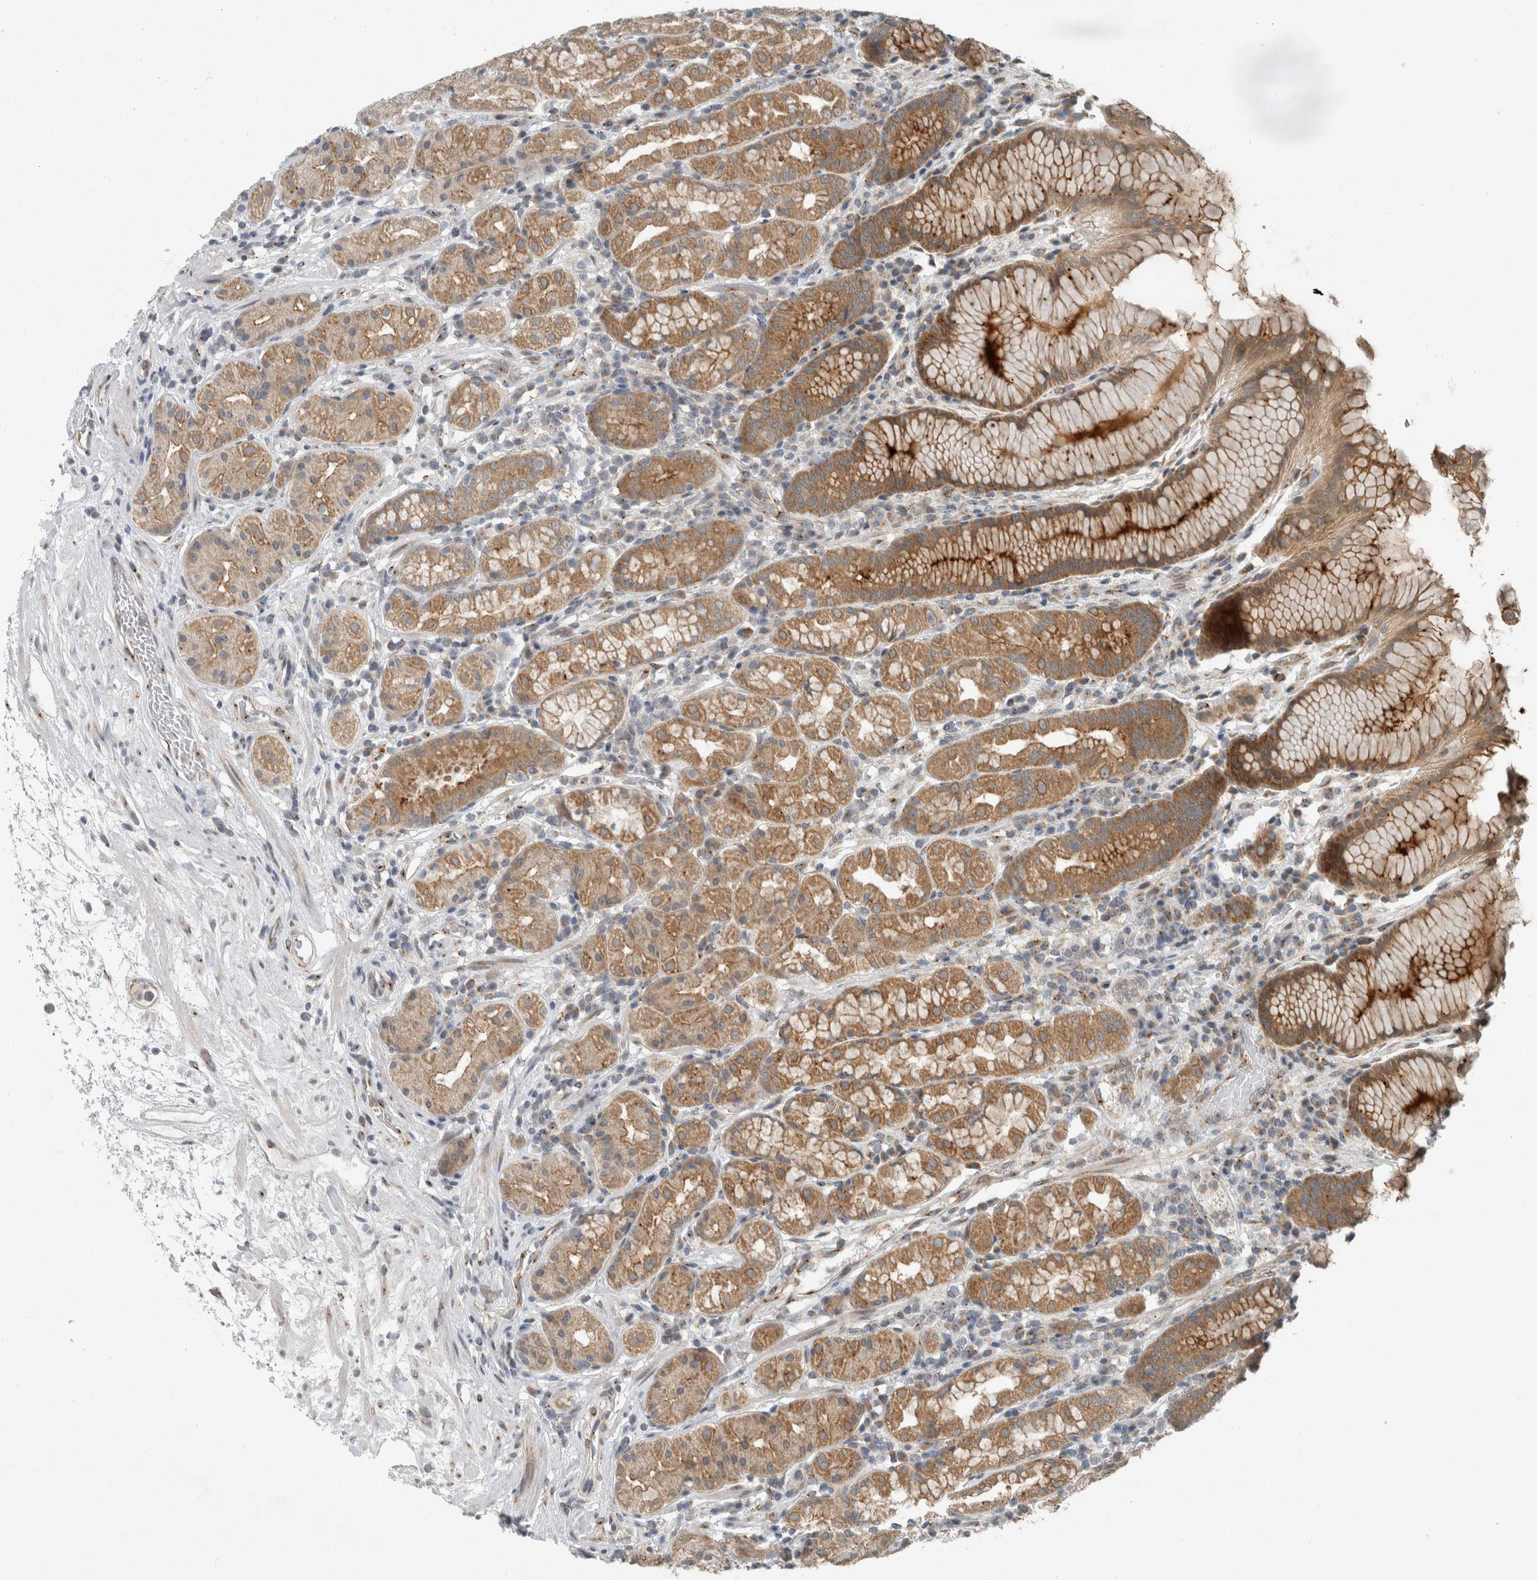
{"staining": {"intensity": "moderate", "quantity": "25%-75%", "location": "cytoplasmic/membranous"}, "tissue": "stomach", "cell_type": "Glandular cells", "image_type": "normal", "snomed": [{"axis": "morphology", "description": "Normal tissue, NOS"}, {"axis": "topography", "description": "Stomach, lower"}], "caption": "Immunohistochemistry (IHC) of normal human stomach displays medium levels of moderate cytoplasmic/membranous staining in about 25%-75% of glandular cells. The staining is performed using DAB (3,3'-diaminobenzidine) brown chromogen to label protein expression. The nuclei are counter-stained blue using hematoxylin.", "gene": "KIF1C", "patient": {"sex": "female", "age": 56}}